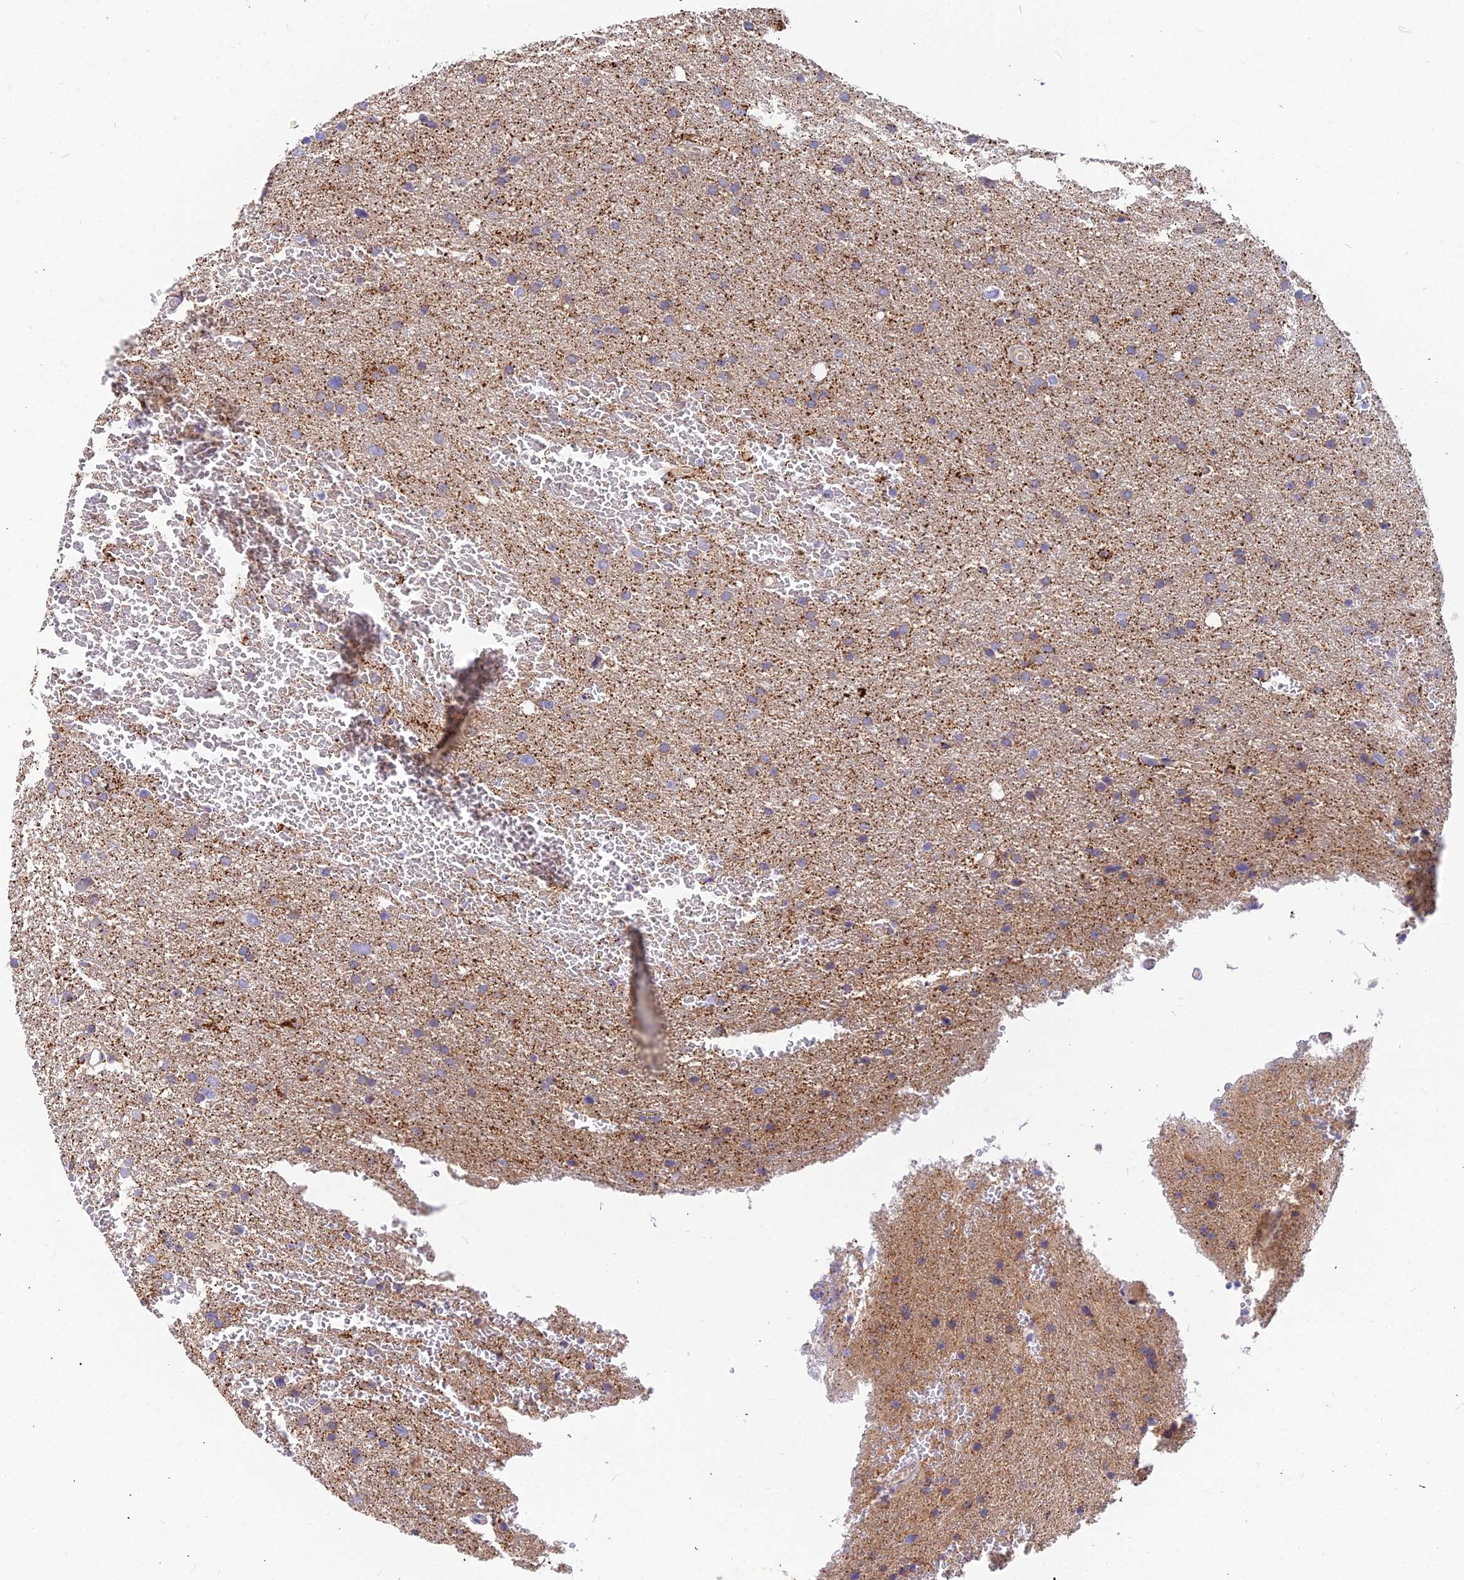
{"staining": {"intensity": "weak", "quantity": ">75%", "location": "cytoplasmic/membranous"}, "tissue": "glioma", "cell_type": "Tumor cells", "image_type": "cancer", "snomed": [{"axis": "morphology", "description": "Glioma, malignant, High grade"}, {"axis": "topography", "description": "Cerebral cortex"}], "caption": "Glioma stained for a protein (brown) displays weak cytoplasmic/membranous positive staining in approximately >75% of tumor cells.", "gene": "ASPHD1", "patient": {"sex": "female", "age": 36}}